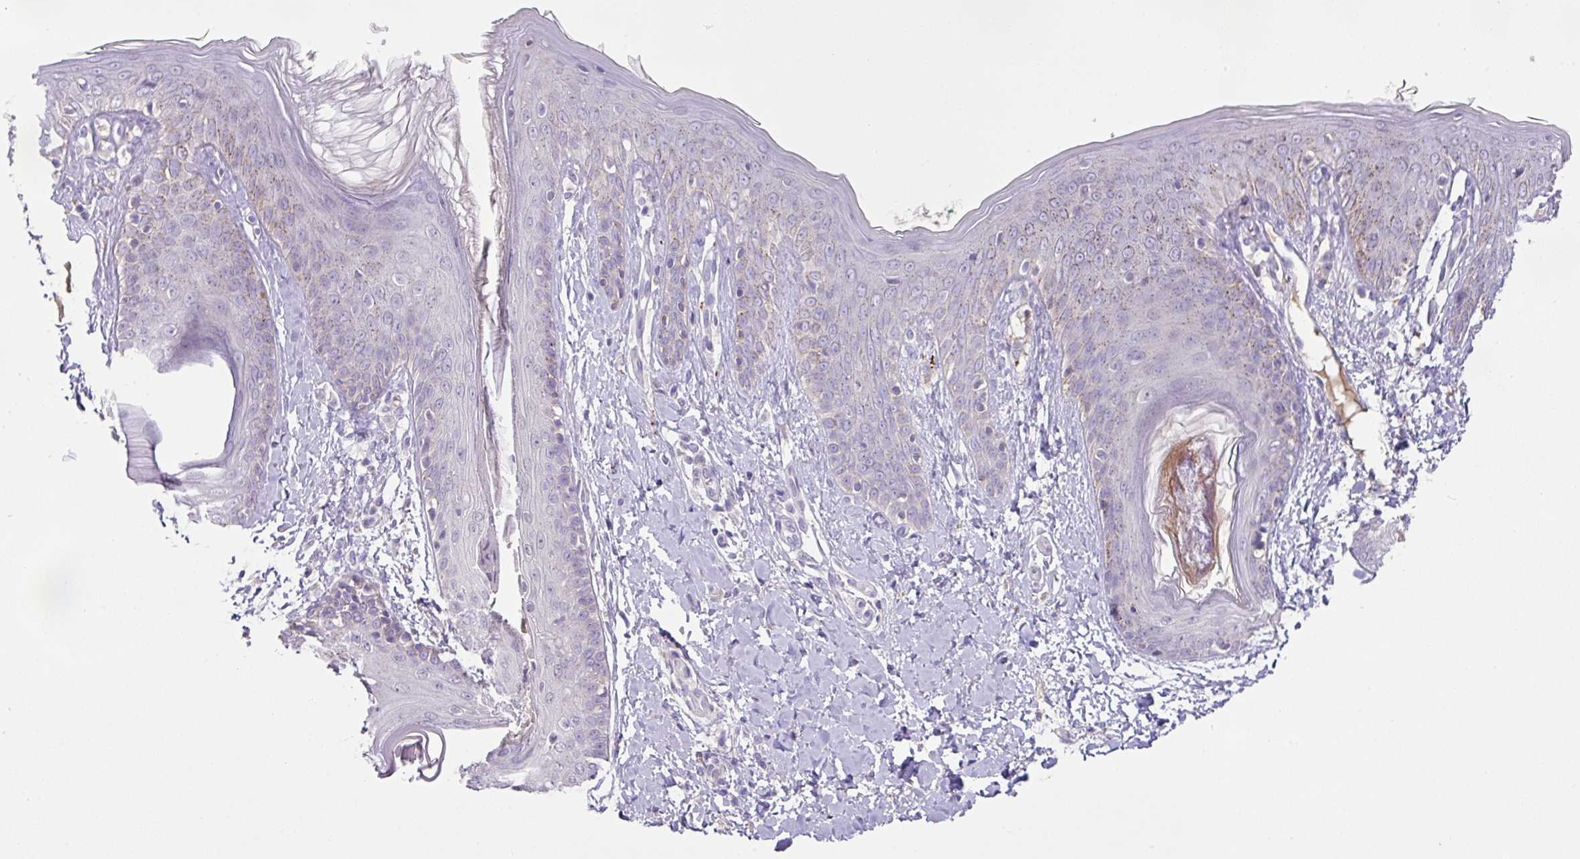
{"staining": {"intensity": "negative", "quantity": "none", "location": "none"}, "tissue": "skin", "cell_type": "Fibroblasts", "image_type": "normal", "snomed": [{"axis": "morphology", "description": "Normal tissue, NOS"}, {"axis": "topography", "description": "Skin"}], "caption": "A high-resolution histopathology image shows IHC staining of unremarkable skin, which demonstrates no significant expression in fibroblasts. (Brightfield microscopy of DAB (3,3'-diaminobenzidine) IHC at high magnification).", "gene": "PLEKHH3", "patient": {"sex": "male", "age": 16}}